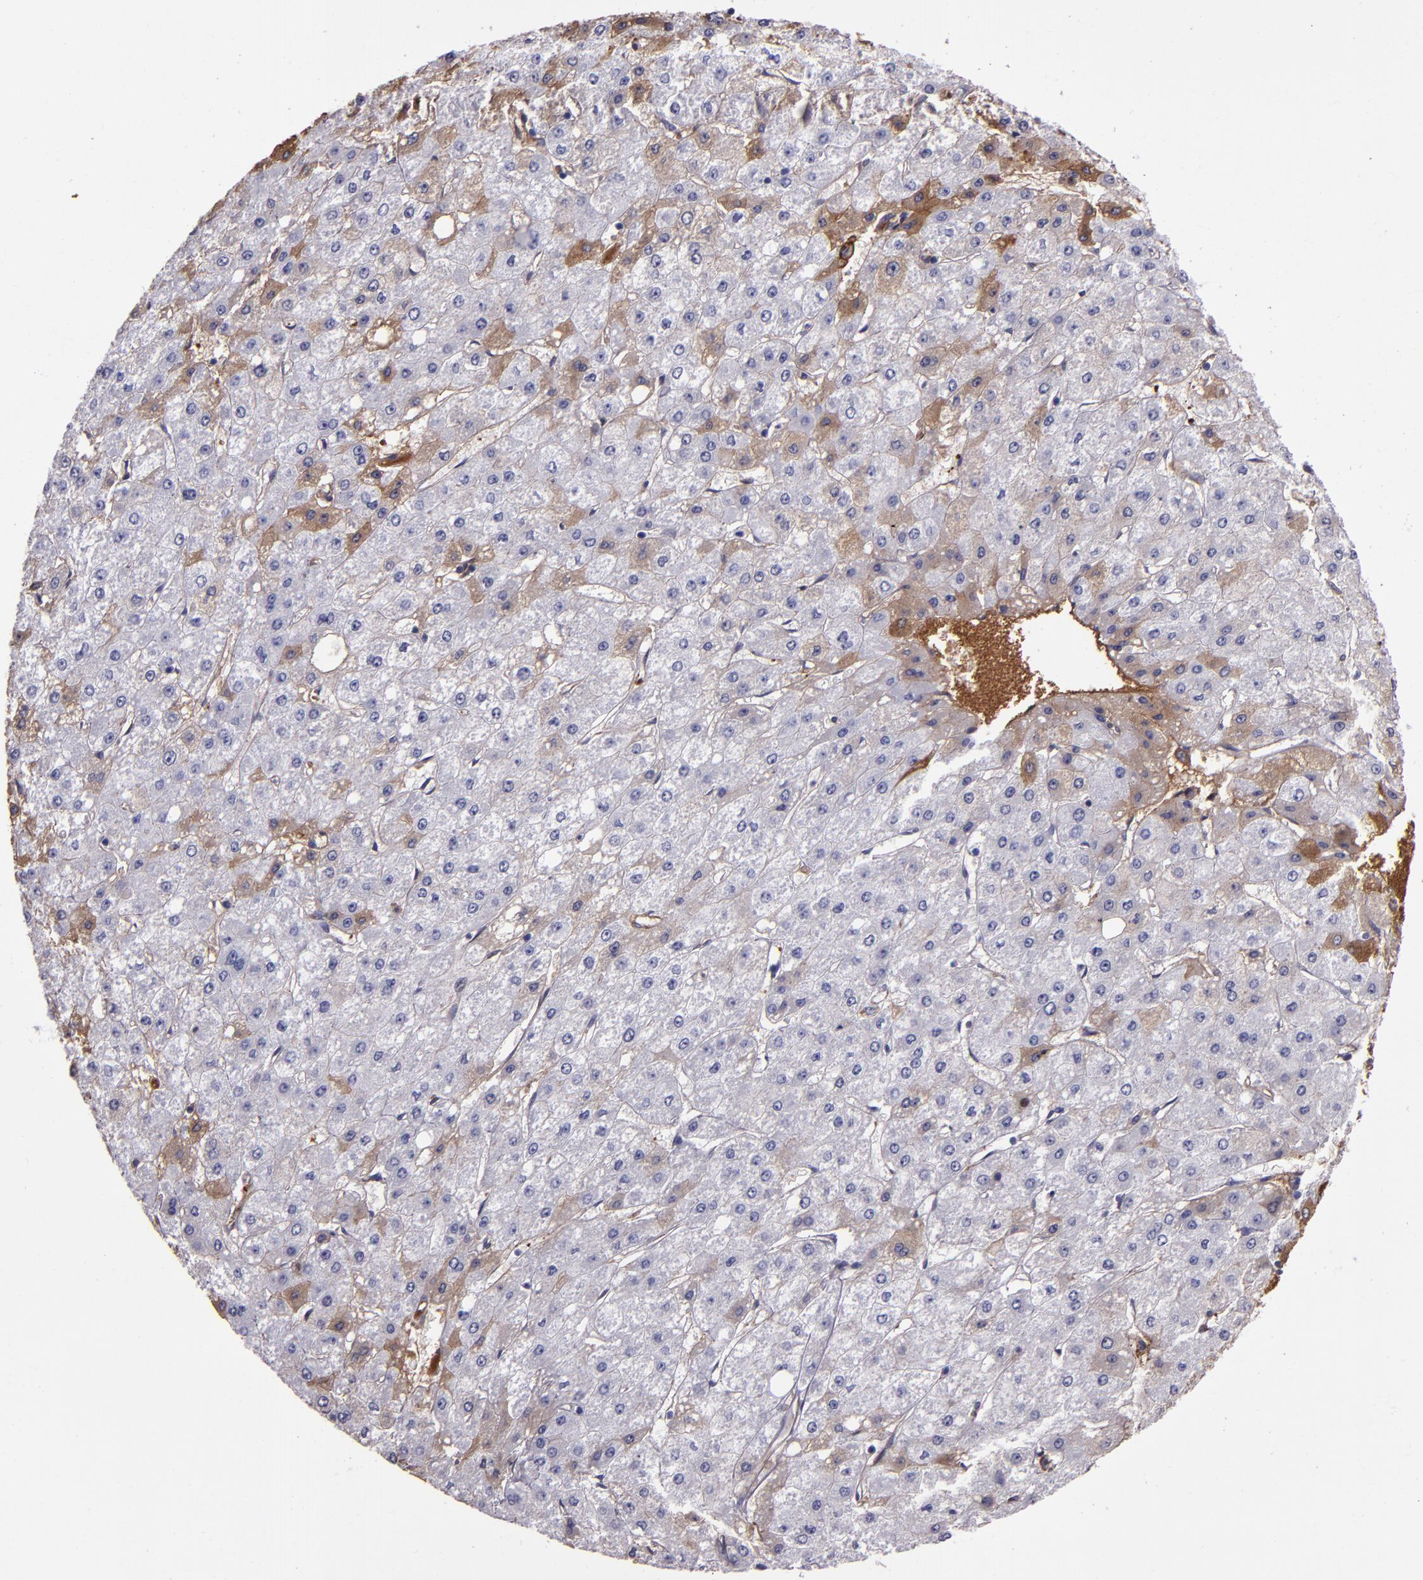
{"staining": {"intensity": "weak", "quantity": "25%-75%", "location": "cytoplasmic/membranous"}, "tissue": "liver cancer", "cell_type": "Tumor cells", "image_type": "cancer", "snomed": [{"axis": "morphology", "description": "Carcinoma, Hepatocellular, NOS"}, {"axis": "topography", "description": "Liver"}], "caption": "Liver cancer tissue exhibits weak cytoplasmic/membranous positivity in approximately 25%-75% of tumor cells, visualized by immunohistochemistry.", "gene": "A2M", "patient": {"sex": "female", "age": 52}}